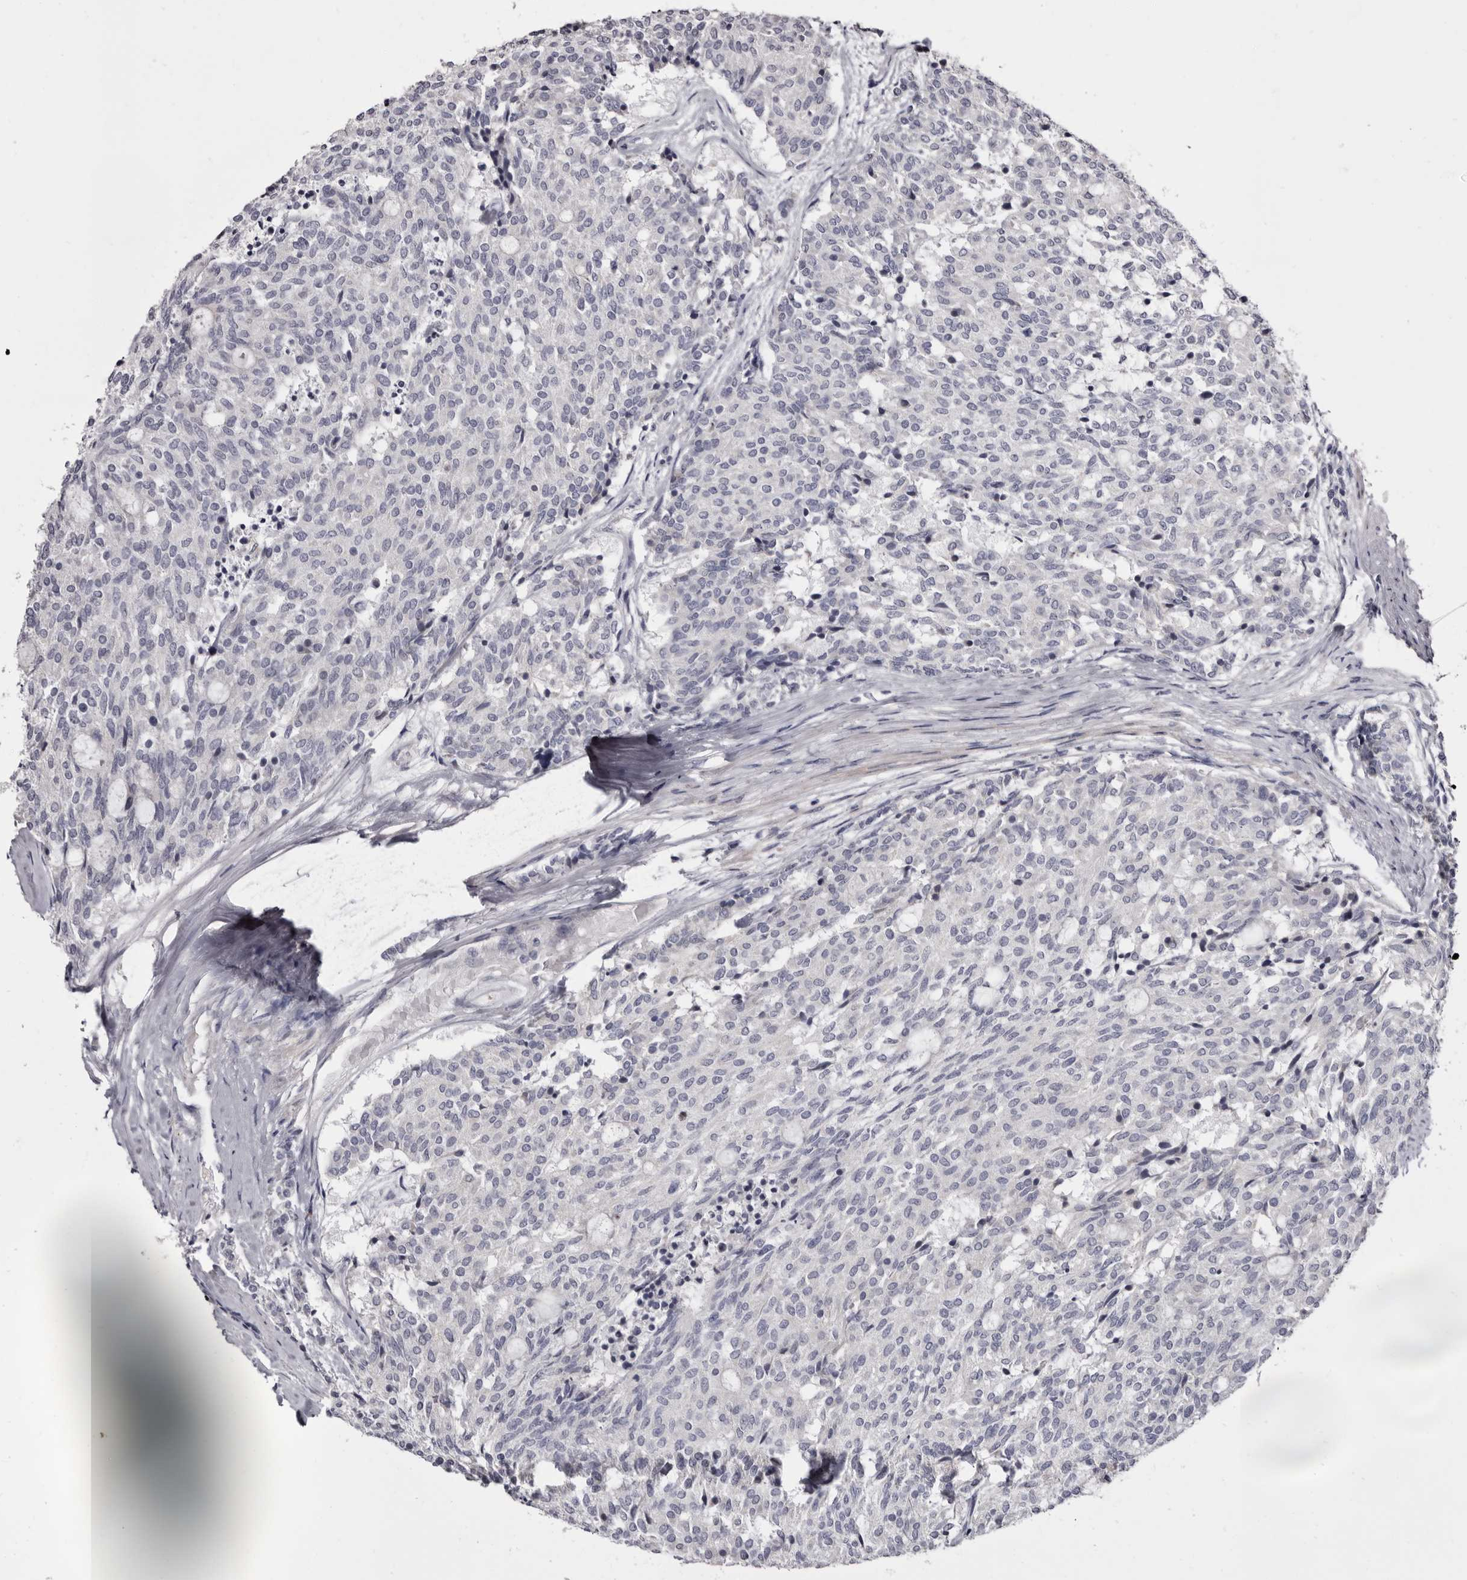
{"staining": {"intensity": "negative", "quantity": "none", "location": "none"}, "tissue": "carcinoid", "cell_type": "Tumor cells", "image_type": "cancer", "snomed": [{"axis": "morphology", "description": "Carcinoid, malignant, NOS"}, {"axis": "topography", "description": "Pancreas"}], "caption": "This is an immunohistochemistry (IHC) histopathology image of human malignant carcinoid. There is no expression in tumor cells.", "gene": "CASQ1", "patient": {"sex": "female", "age": 54}}